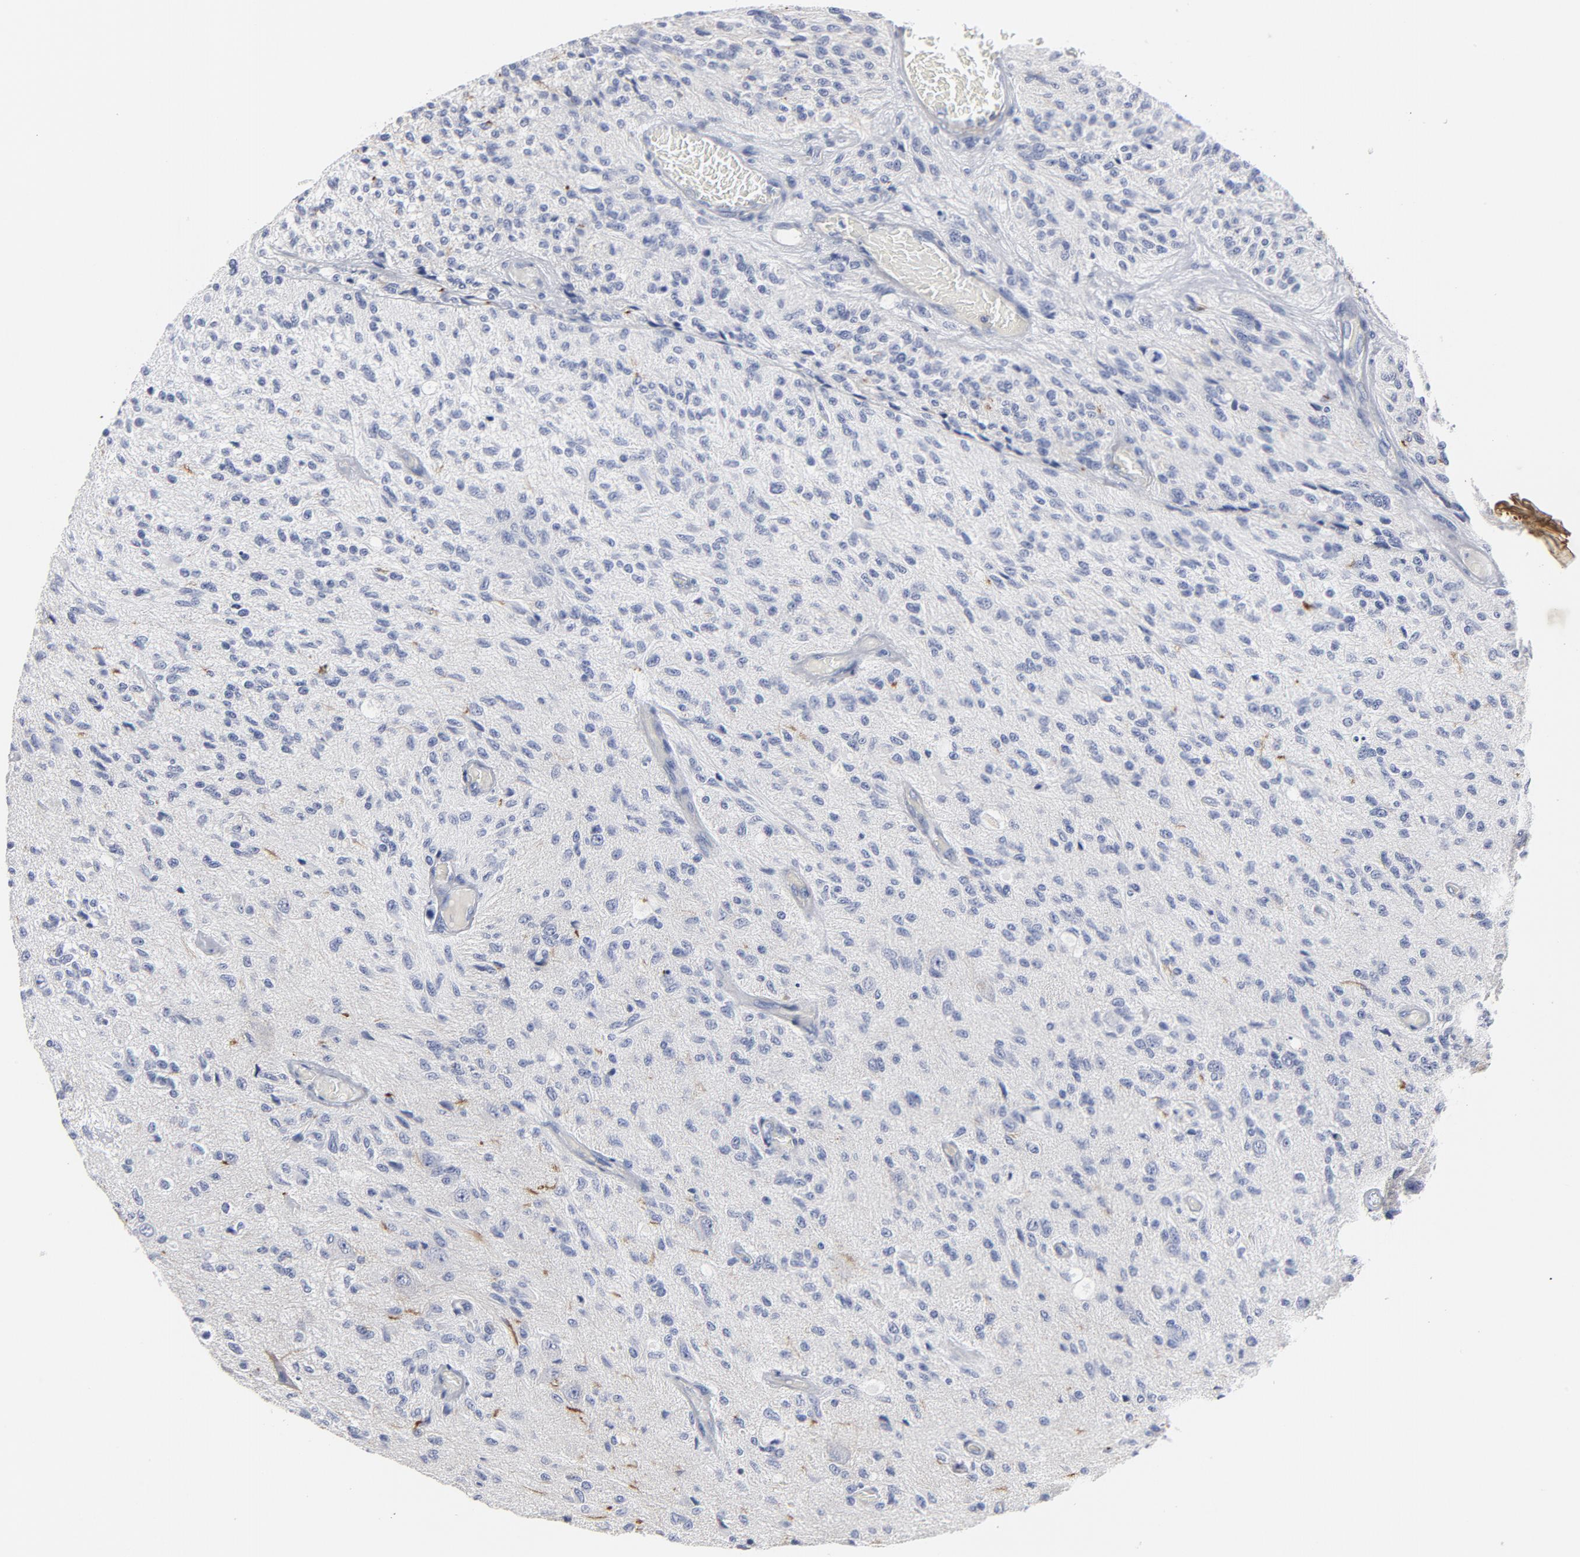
{"staining": {"intensity": "negative", "quantity": "none", "location": "none"}, "tissue": "glioma", "cell_type": "Tumor cells", "image_type": "cancer", "snomed": [{"axis": "morphology", "description": "Normal tissue, NOS"}, {"axis": "morphology", "description": "Glioma, malignant, High grade"}, {"axis": "topography", "description": "Cerebral cortex"}], "caption": "Tumor cells show no significant protein positivity in glioma. Brightfield microscopy of IHC stained with DAB (3,3'-diaminobenzidine) (brown) and hematoxylin (blue), captured at high magnification.", "gene": "TSPAN6", "patient": {"sex": "male", "age": 77}}